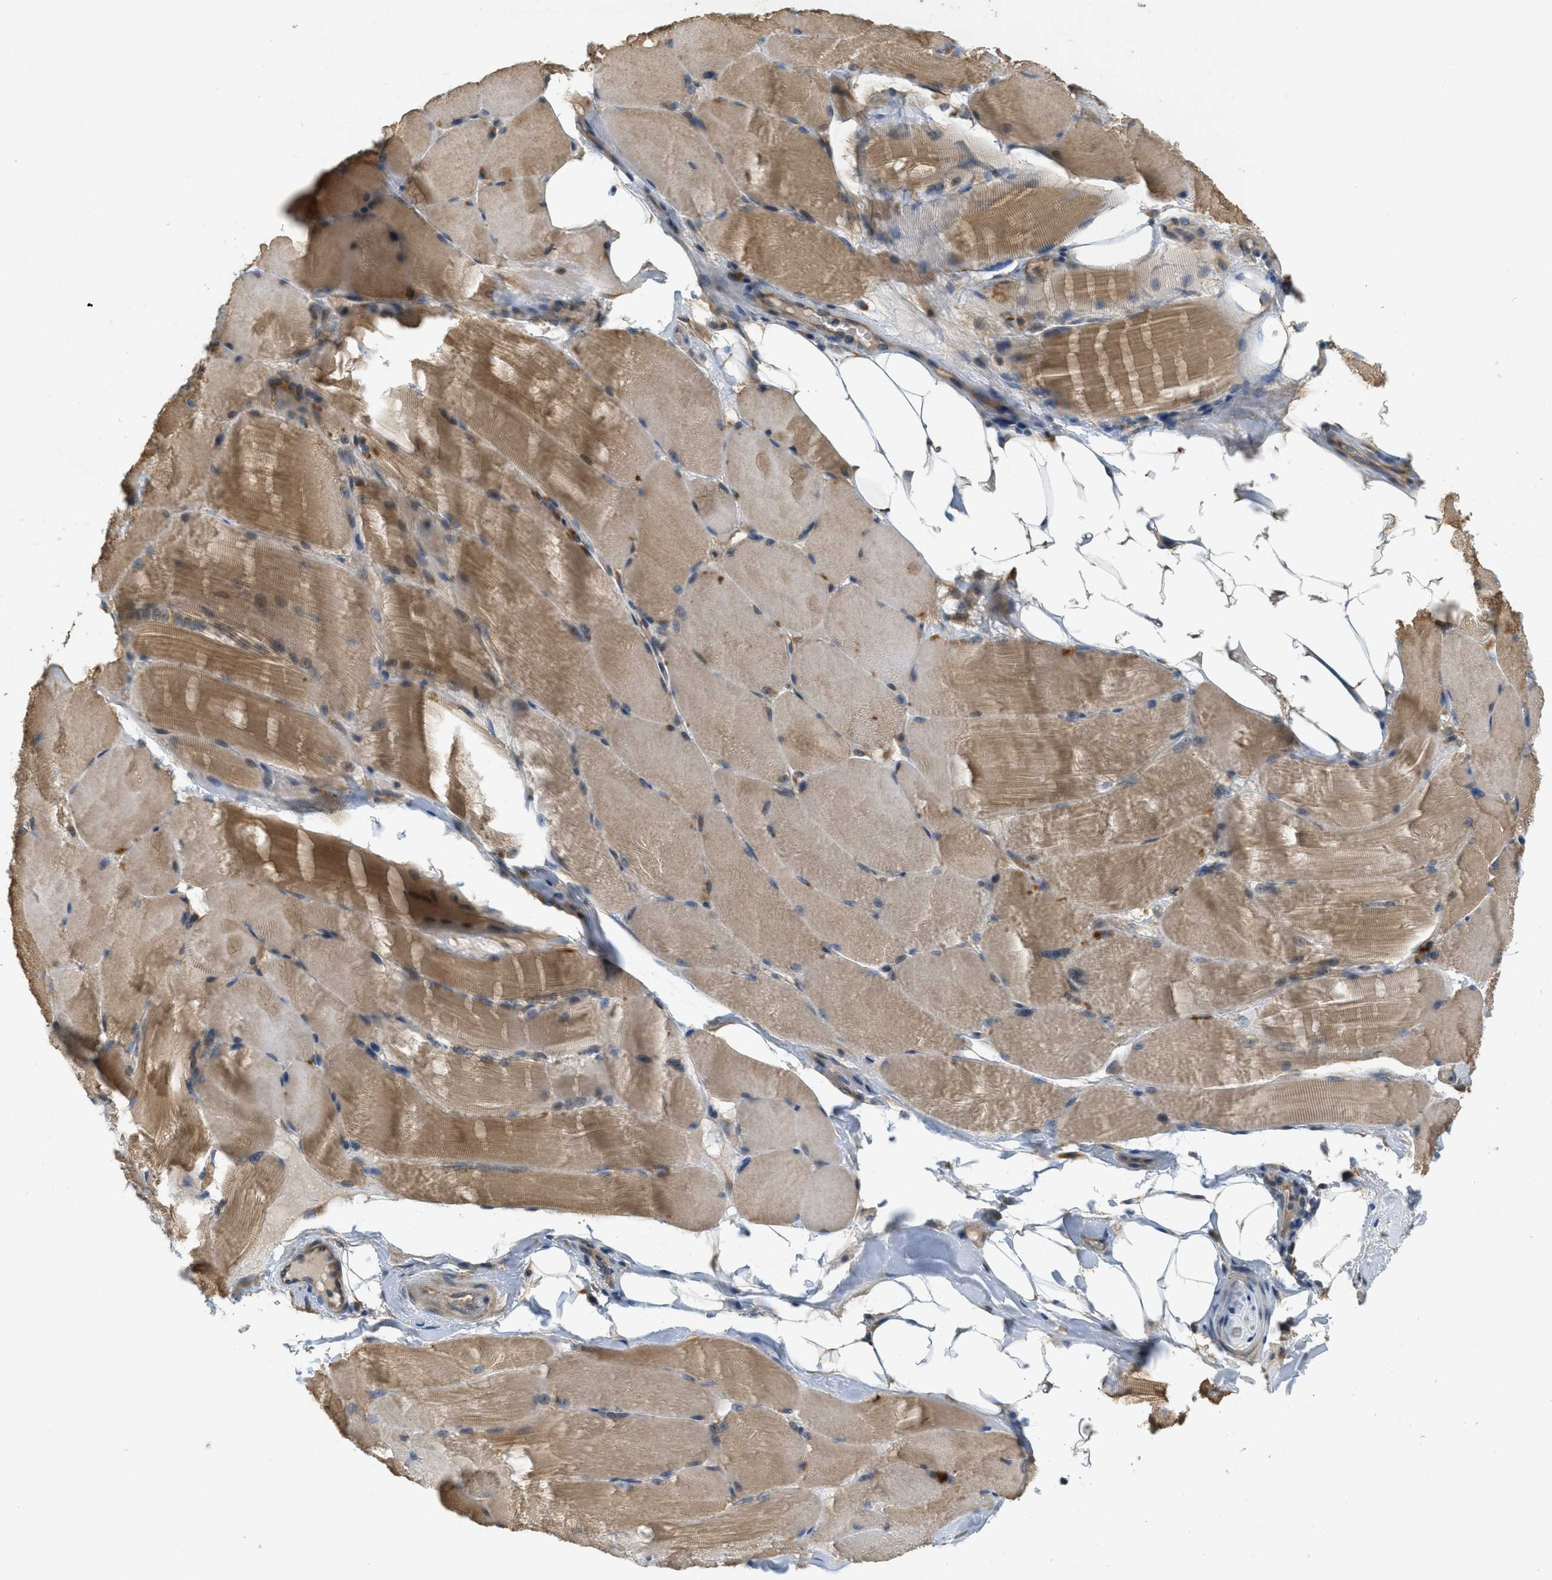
{"staining": {"intensity": "moderate", "quantity": ">75%", "location": "cytoplasmic/membranous"}, "tissue": "skeletal muscle", "cell_type": "Myocytes", "image_type": "normal", "snomed": [{"axis": "morphology", "description": "Normal tissue, NOS"}, {"axis": "topography", "description": "Skin"}, {"axis": "topography", "description": "Skeletal muscle"}], "caption": "High-magnification brightfield microscopy of normal skeletal muscle stained with DAB (3,3'-diaminobenzidine) (brown) and counterstained with hematoxylin (blue). myocytes exhibit moderate cytoplasmic/membranous expression is present in about>75% of cells. (DAB IHC with brightfield microscopy, high magnification).", "gene": "SIGMAR1", "patient": {"sex": "male", "age": 83}}